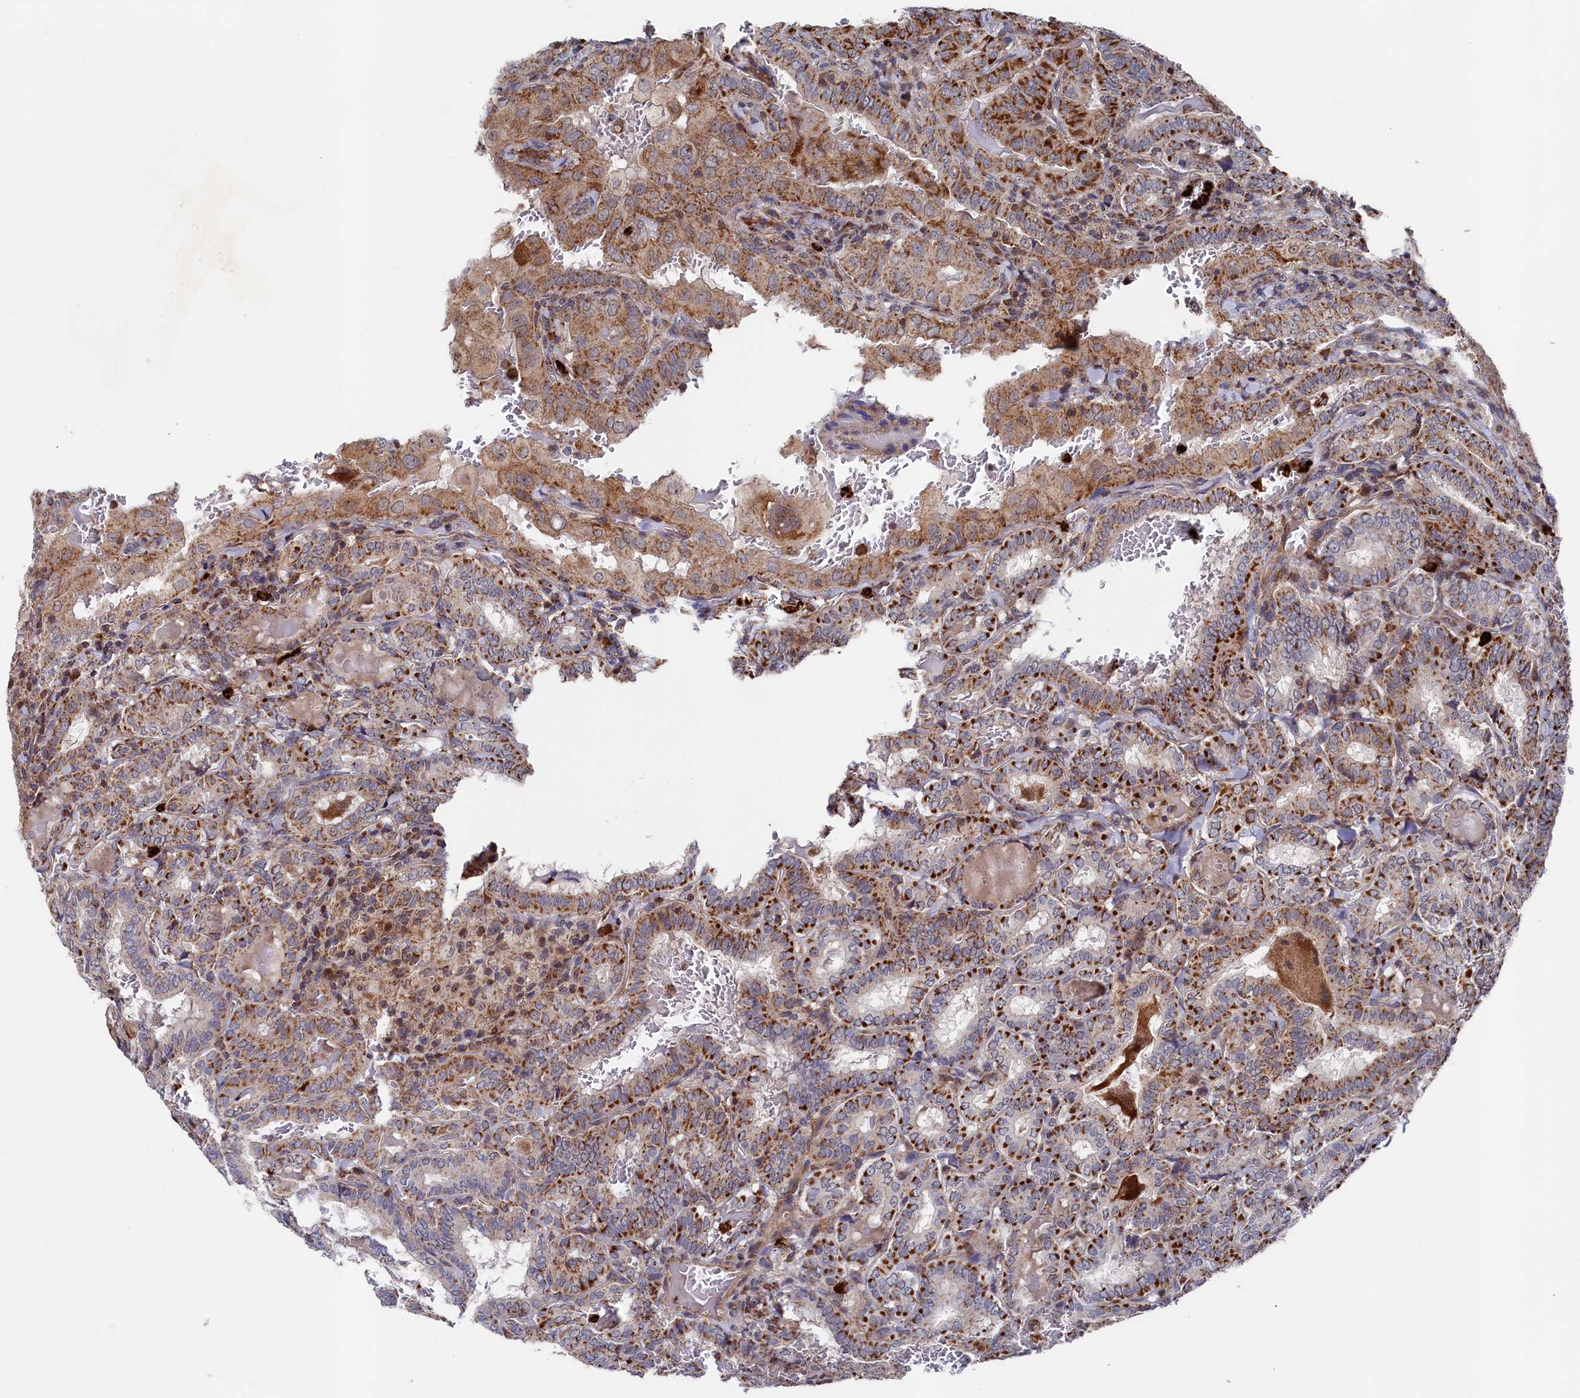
{"staining": {"intensity": "moderate", "quantity": ">75%", "location": "cytoplasmic/membranous"}, "tissue": "thyroid cancer", "cell_type": "Tumor cells", "image_type": "cancer", "snomed": [{"axis": "morphology", "description": "Papillary adenocarcinoma, NOS"}, {"axis": "topography", "description": "Thyroid gland"}], "caption": "An IHC micrograph of neoplastic tissue is shown. Protein staining in brown highlights moderate cytoplasmic/membranous positivity in thyroid cancer within tumor cells.", "gene": "CHCHD1", "patient": {"sex": "female", "age": 72}}